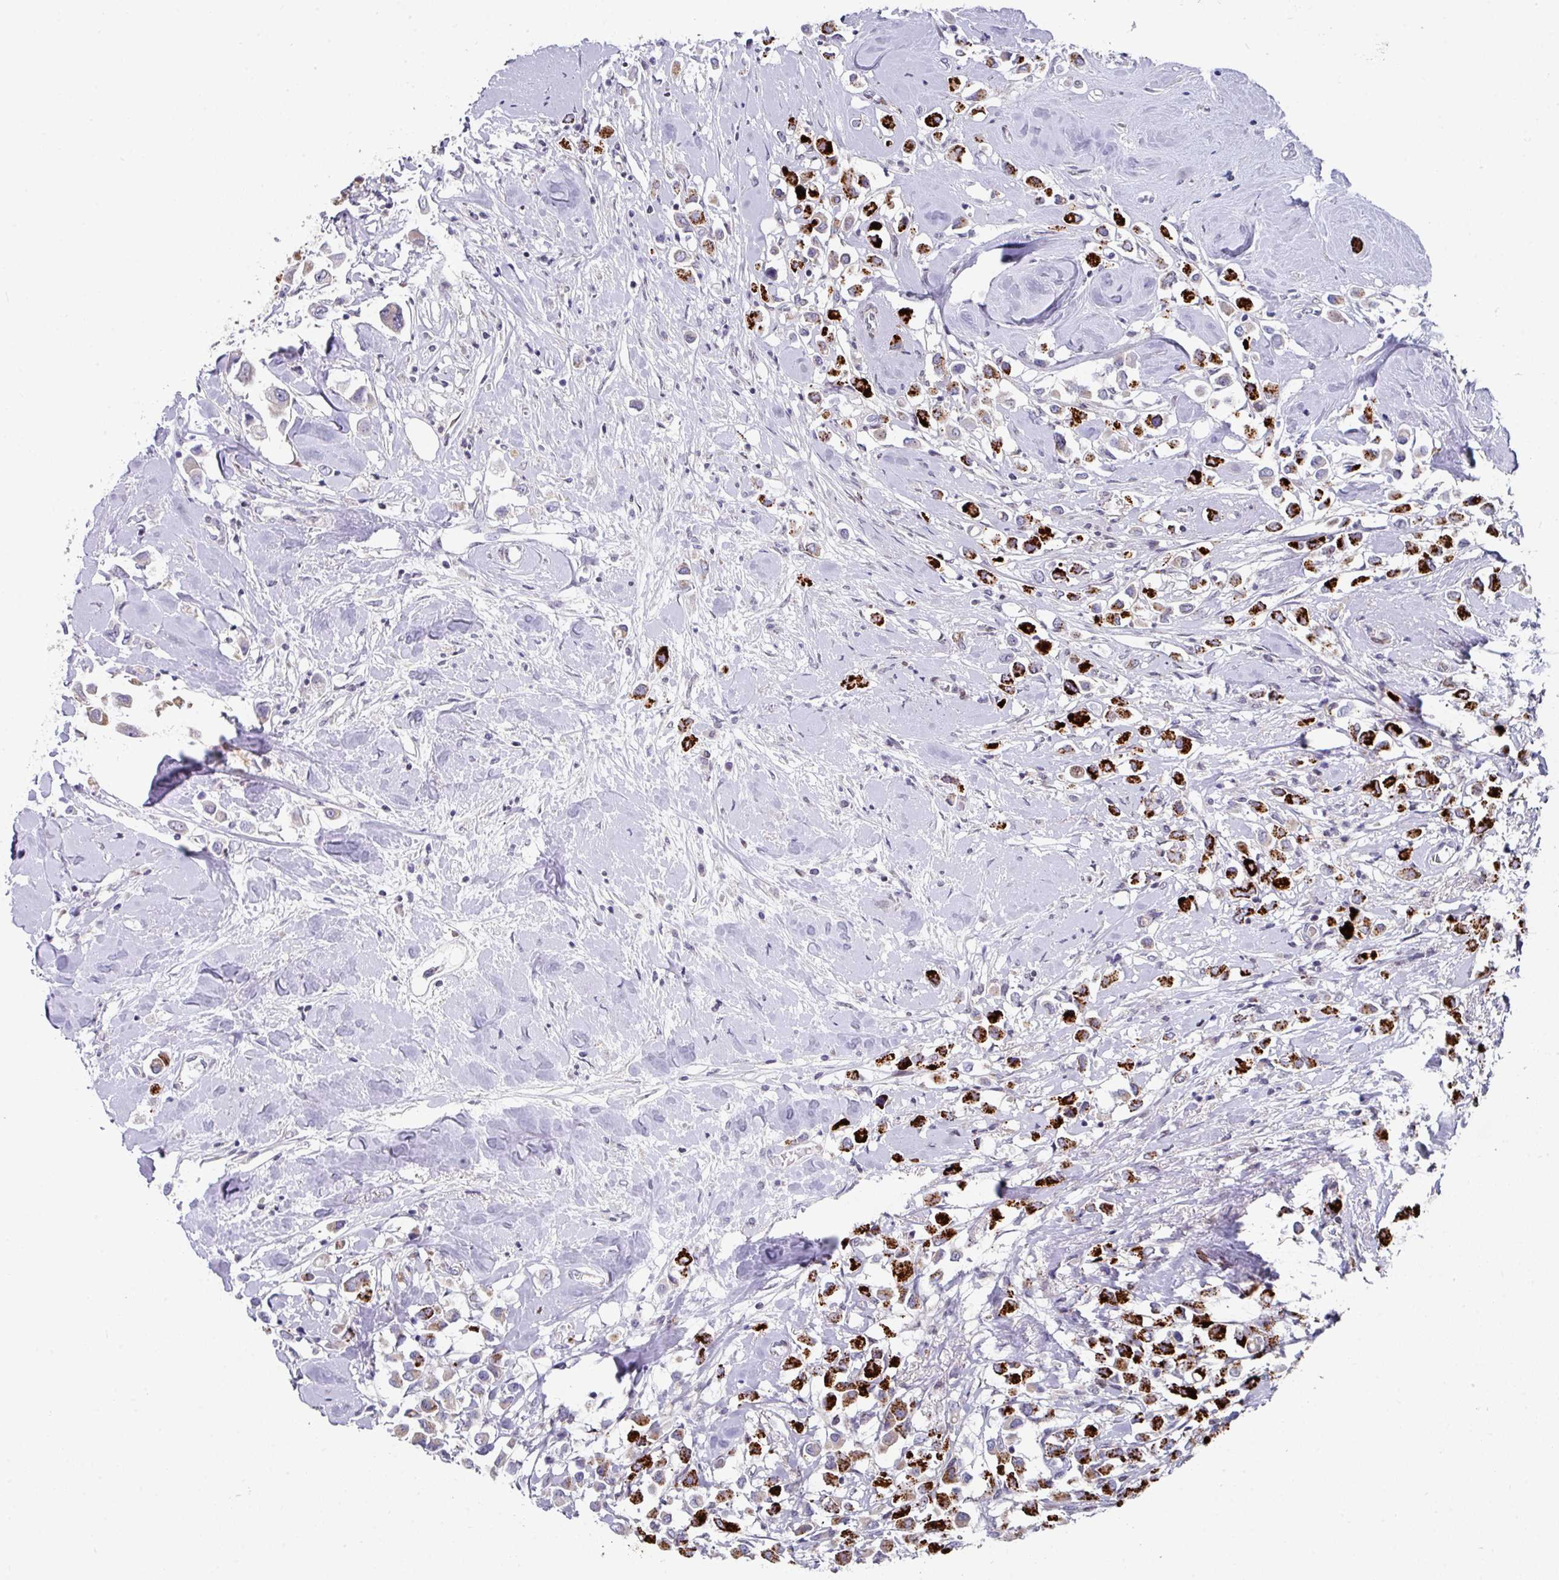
{"staining": {"intensity": "strong", "quantity": "25%-75%", "location": "cytoplasmic/membranous"}, "tissue": "breast cancer", "cell_type": "Tumor cells", "image_type": "cancer", "snomed": [{"axis": "morphology", "description": "Duct carcinoma"}, {"axis": "topography", "description": "Breast"}], "caption": "IHC (DAB (3,3'-diaminobenzidine)) staining of human breast cancer (infiltrating ductal carcinoma) demonstrates strong cytoplasmic/membranous protein staining in approximately 25%-75% of tumor cells.", "gene": "CBX7", "patient": {"sex": "female", "age": 61}}